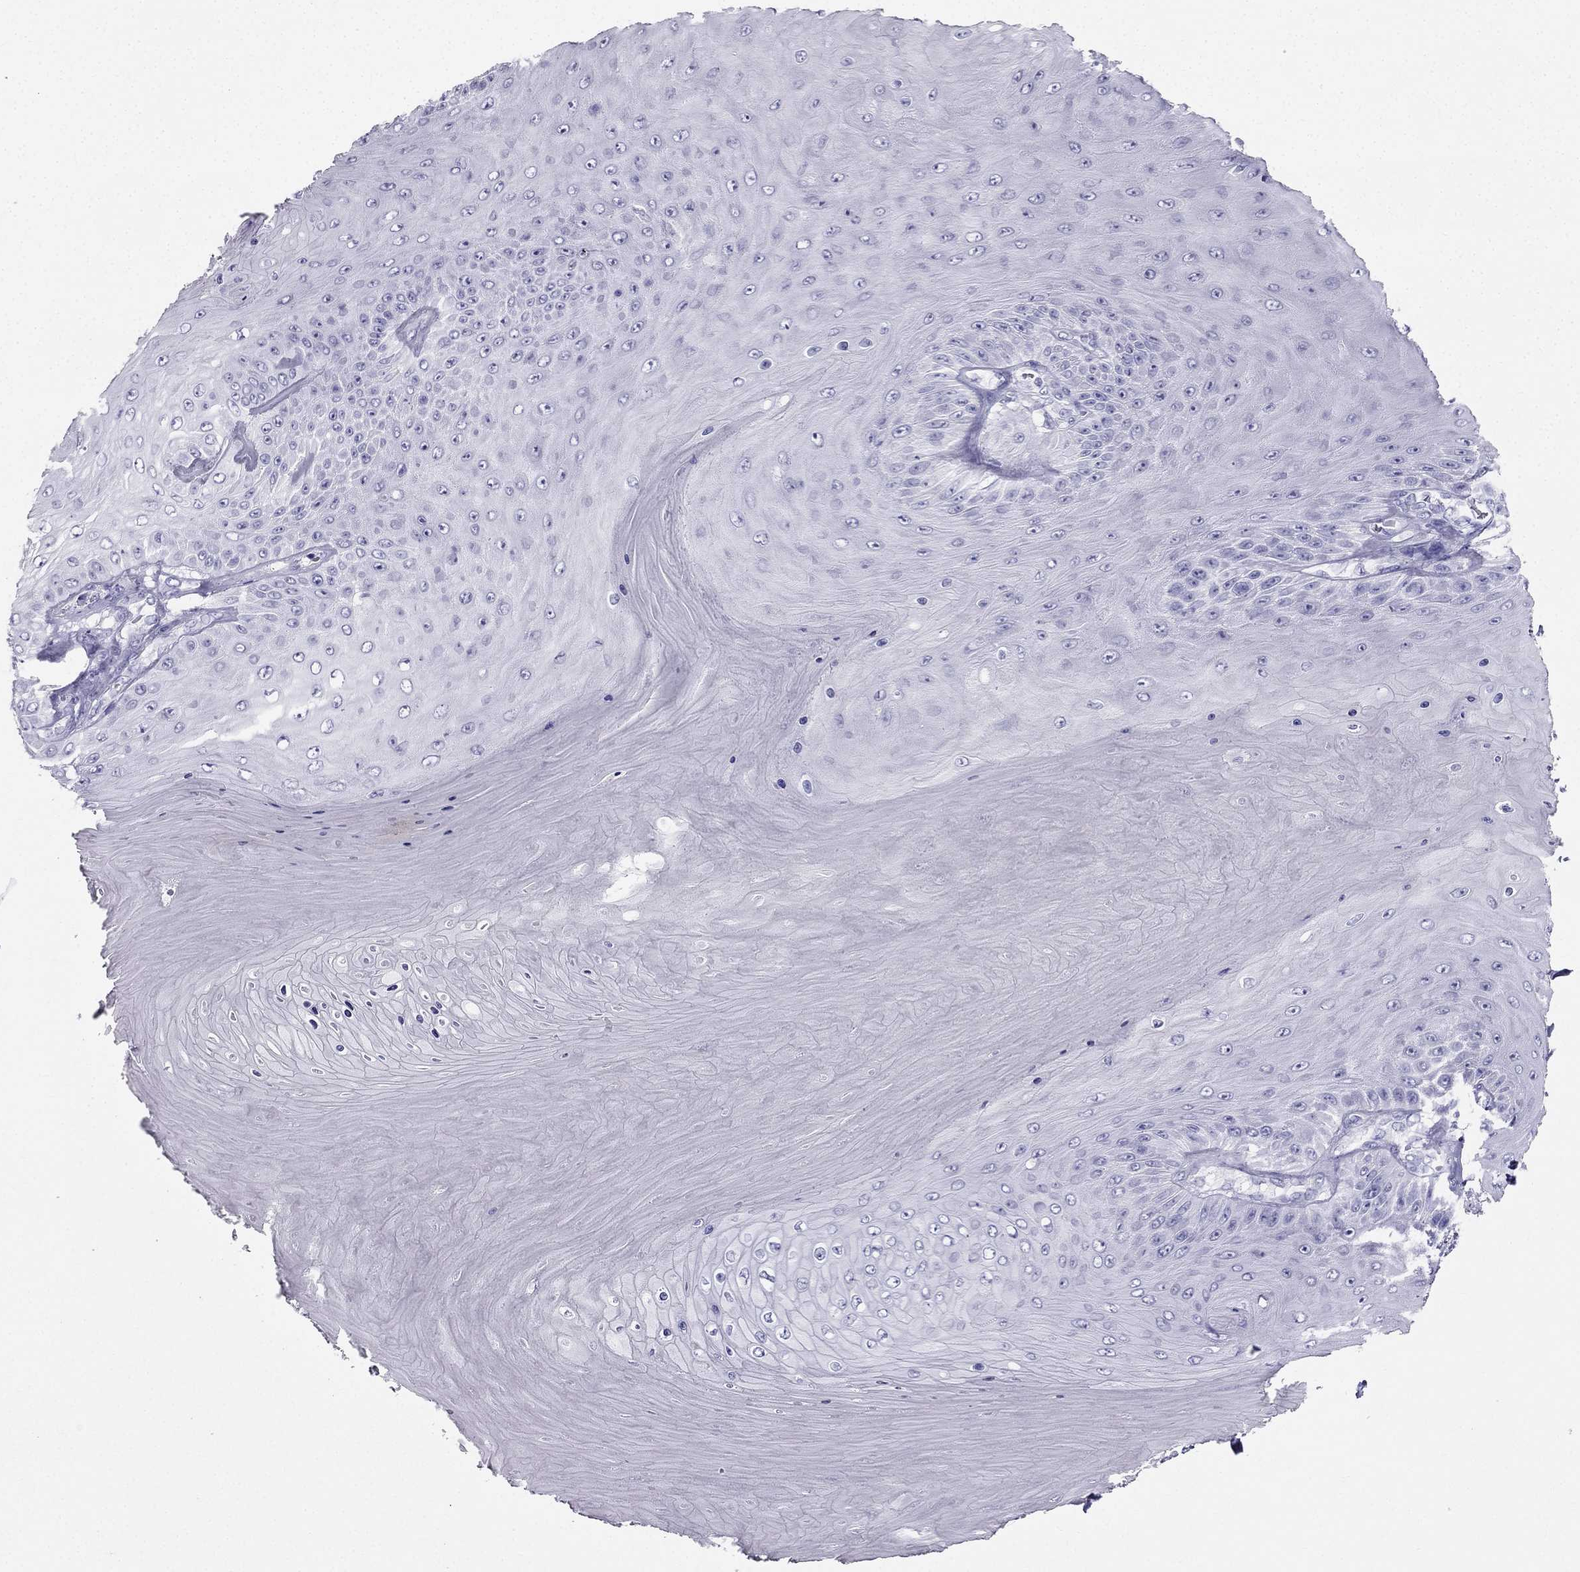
{"staining": {"intensity": "negative", "quantity": "none", "location": "none"}, "tissue": "skin cancer", "cell_type": "Tumor cells", "image_type": "cancer", "snomed": [{"axis": "morphology", "description": "Squamous cell carcinoma, NOS"}, {"axis": "topography", "description": "Skin"}], "caption": "DAB immunohistochemical staining of squamous cell carcinoma (skin) demonstrates no significant positivity in tumor cells.", "gene": "TFF3", "patient": {"sex": "male", "age": 62}}